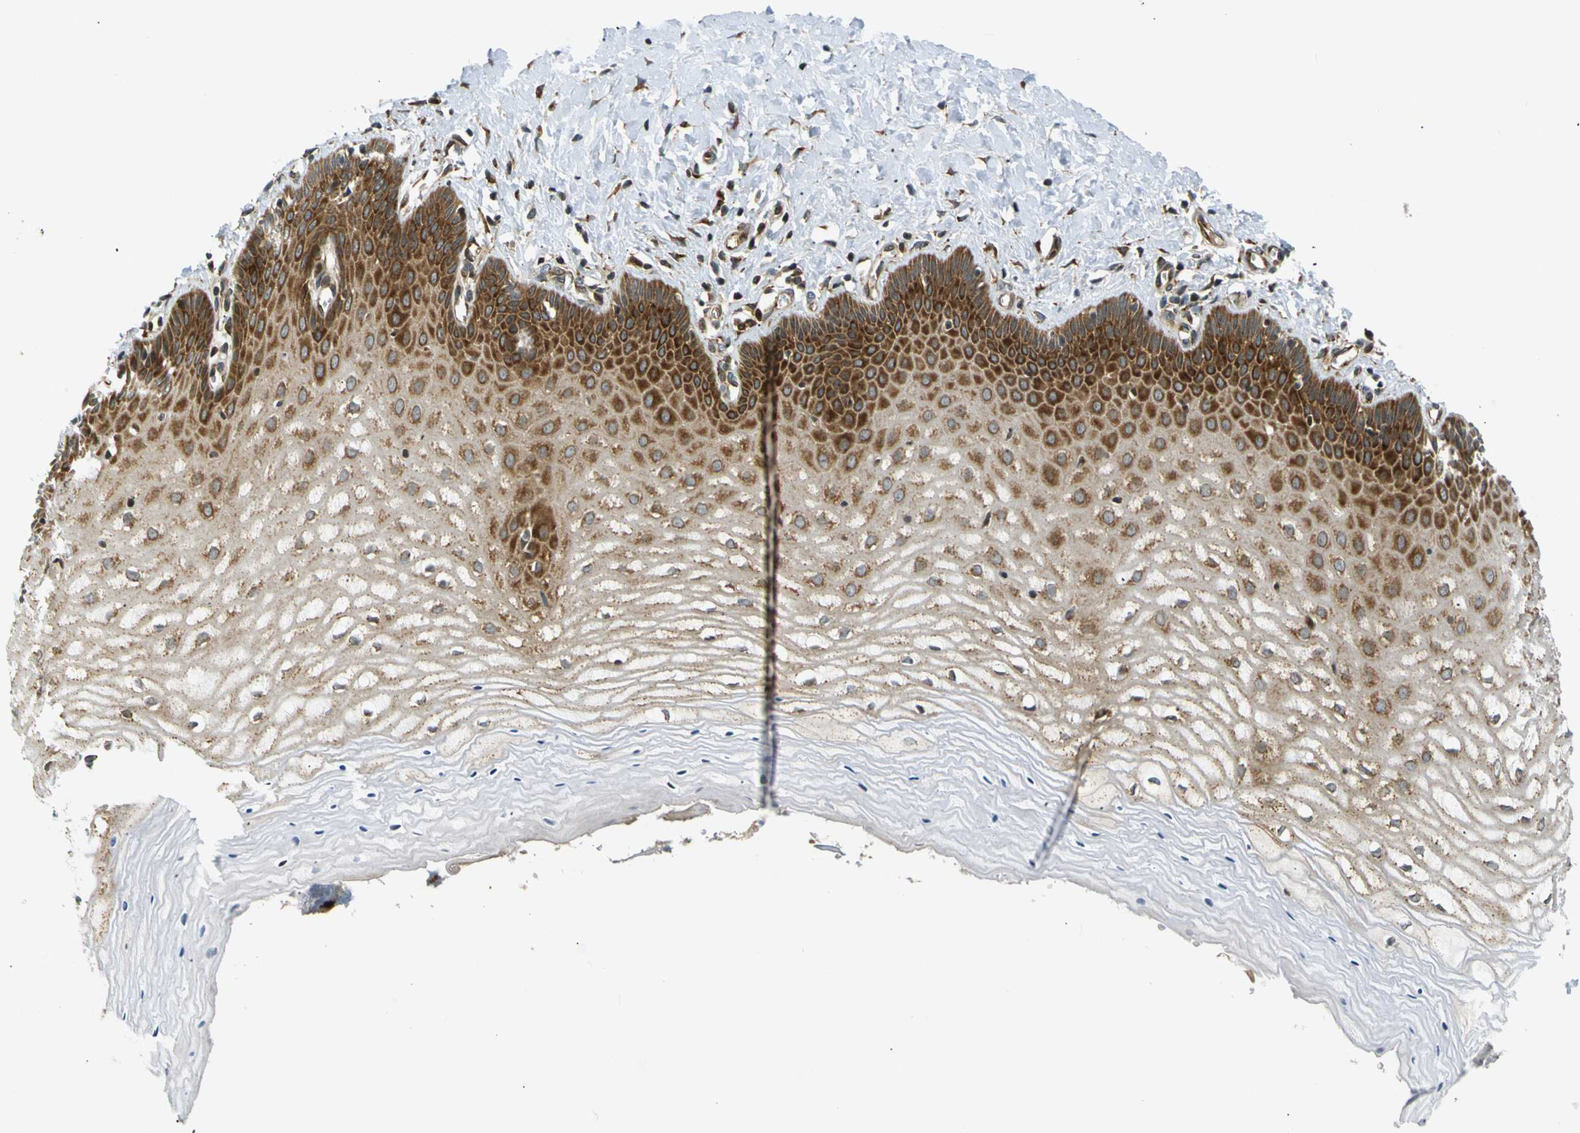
{"staining": {"intensity": "moderate", "quantity": ">75%", "location": "cytoplasmic/membranous"}, "tissue": "cervix", "cell_type": "Glandular cells", "image_type": "normal", "snomed": [{"axis": "morphology", "description": "Normal tissue, NOS"}, {"axis": "topography", "description": "Cervix"}], "caption": "A brown stain shows moderate cytoplasmic/membranous staining of a protein in glandular cells of normal human cervix. (Brightfield microscopy of DAB IHC at high magnification).", "gene": "ABCE1", "patient": {"sex": "female", "age": 55}}